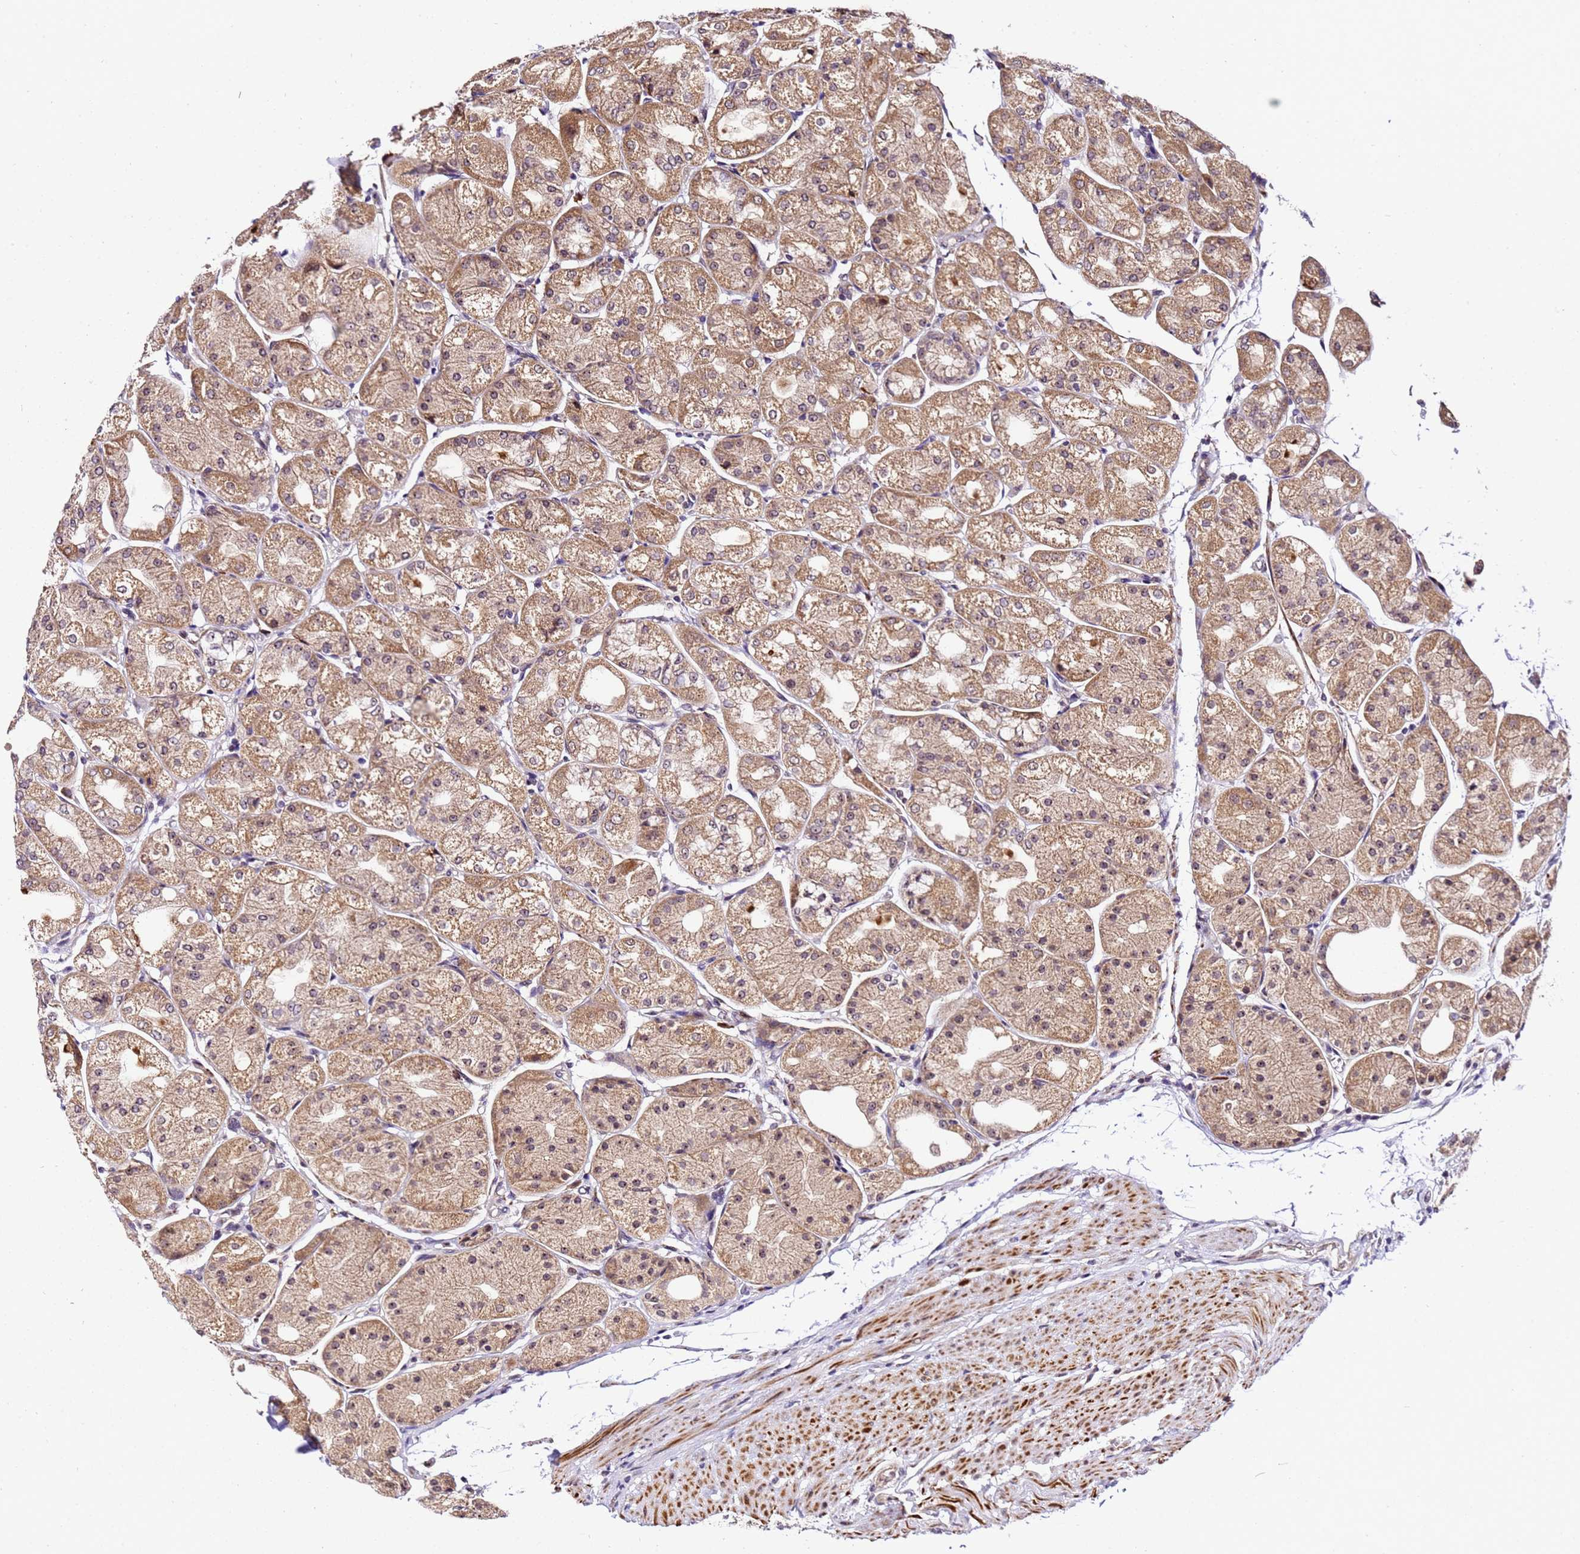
{"staining": {"intensity": "moderate", "quantity": ">75%", "location": "cytoplasmic/membranous,nuclear"}, "tissue": "stomach", "cell_type": "Glandular cells", "image_type": "normal", "snomed": [{"axis": "morphology", "description": "Normal tissue, NOS"}, {"axis": "topography", "description": "Stomach, upper"}], "caption": "Immunohistochemical staining of unremarkable stomach displays >75% levels of moderate cytoplasmic/membranous,nuclear protein positivity in about >75% of glandular cells.", "gene": "SLX4IP", "patient": {"sex": "male", "age": 72}}